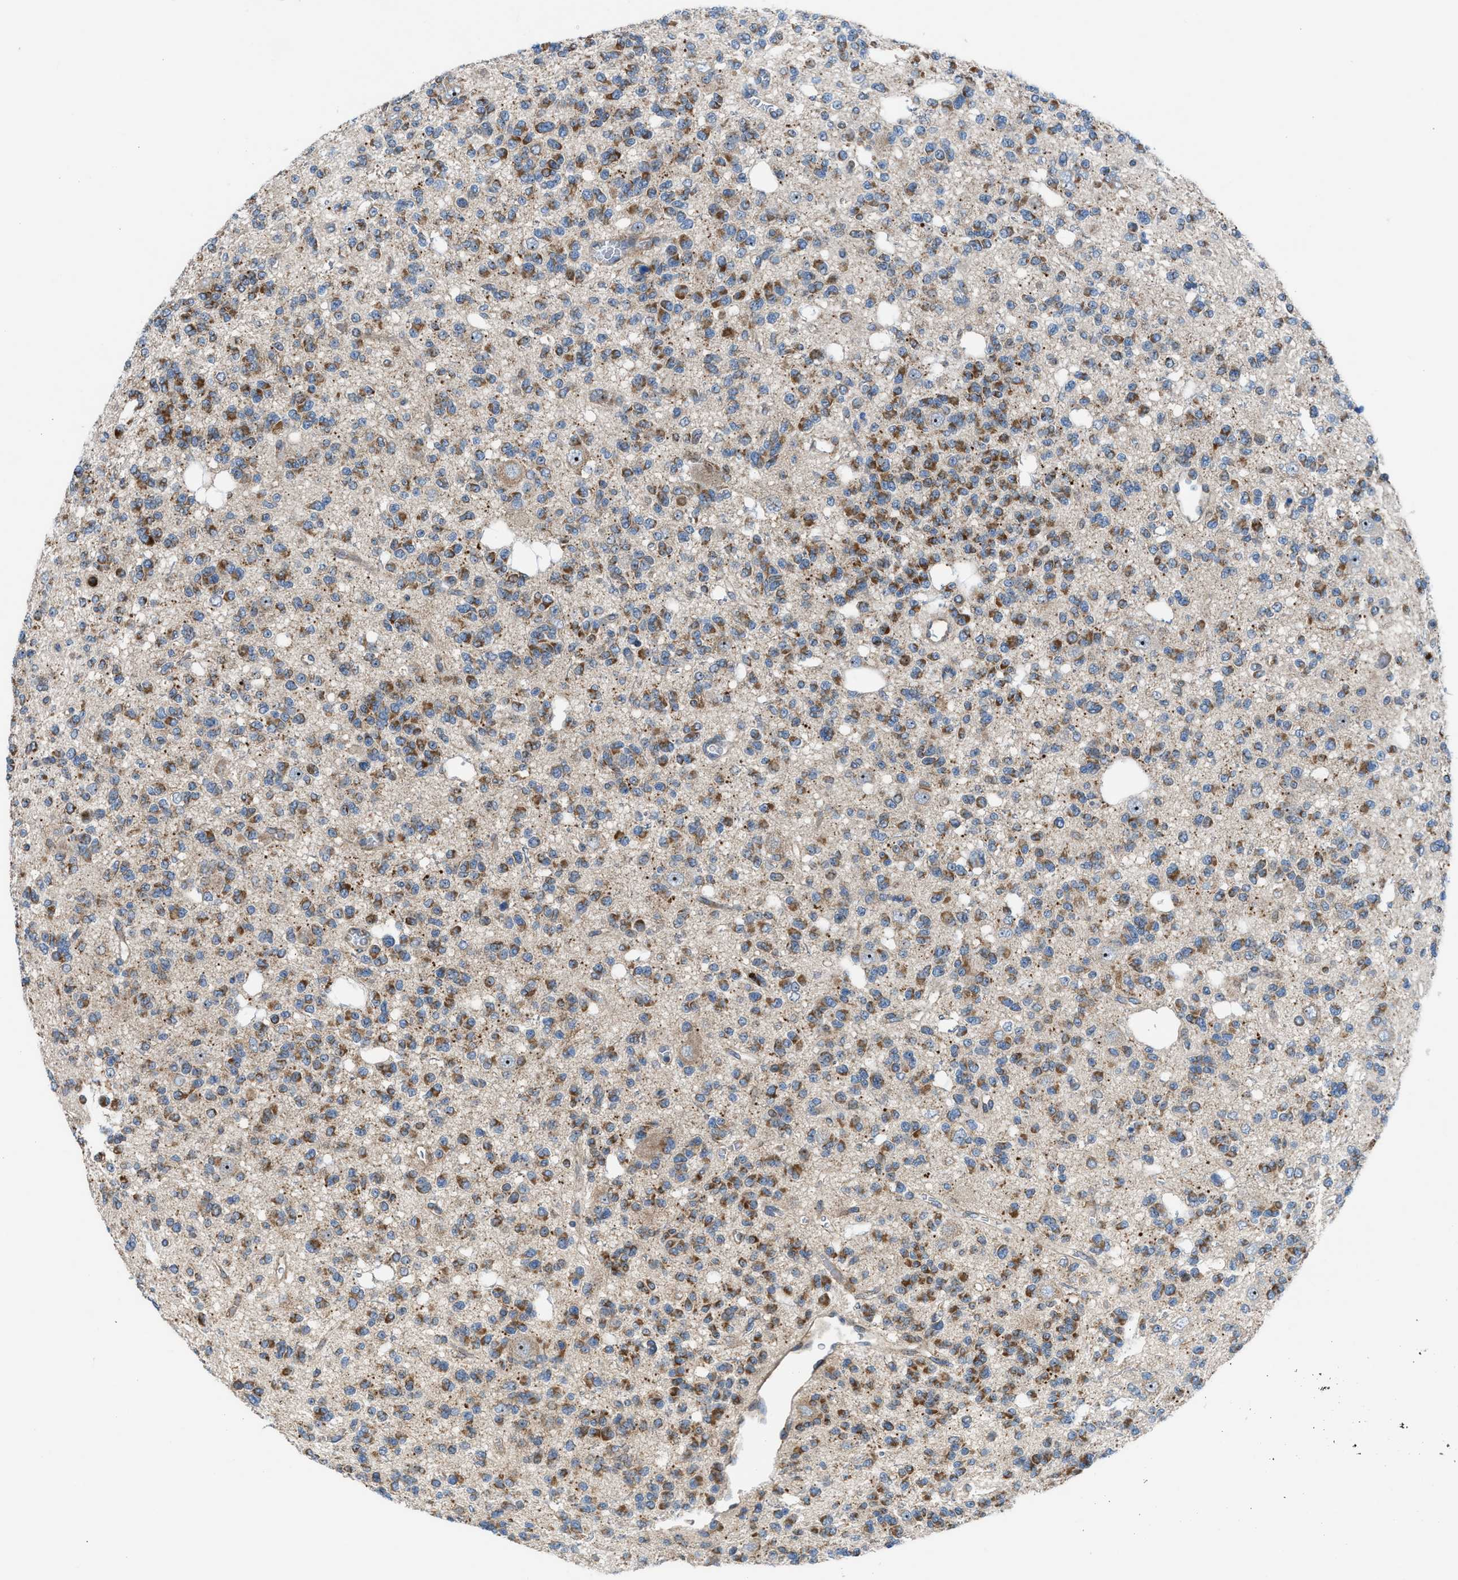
{"staining": {"intensity": "moderate", "quantity": ">75%", "location": "cytoplasmic/membranous"}, "tissue": "glioma", "cell_type": "Tumor cells", "image_type": "cancer", "snomed": [{"axis": "morphology", "description": "Glioma, malignant, Low grade"}, {"axis": "topography", "description": "Brain"}], "caption": "DAB (3,3'-diaminobenzidine) immunohistochemical staining of low-grade glioma (malignant) shows moderate cytoplasmic/membranous protein expression in approximately >75% of tumor cells.", "gene": "TPH1", "patient": {"sex": "male", "age": 38}}